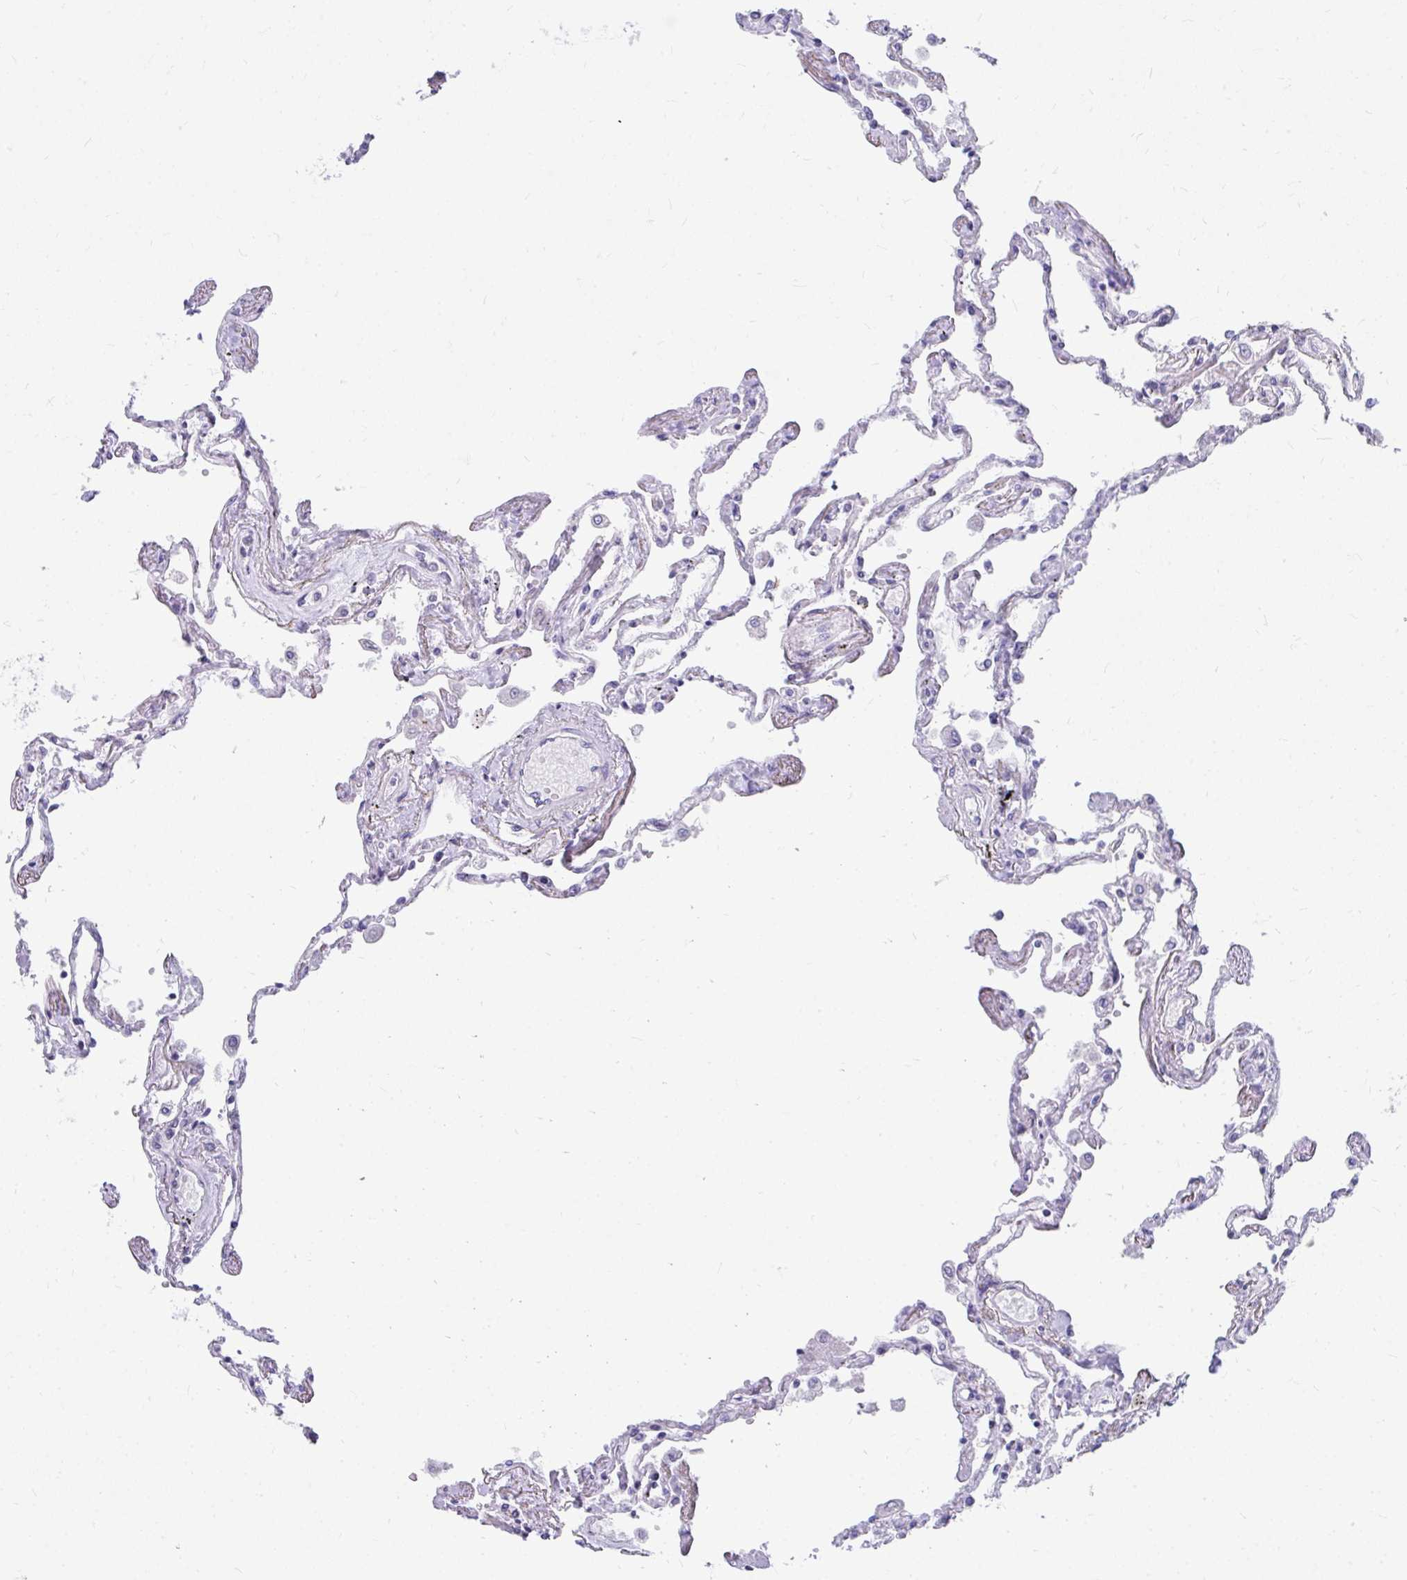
{"staining": {"intensity": "negative", "quantity": "none", "location": "none"}, "tissue": "lung", "cell_type": "Alveolar cells", "image_type": "normal", "snomed": [{"axis": "morphology", "description": "Normal tissue, NOS"}, {"axis": "morphology", "description": "Adenocarcinoma, NOS"}, {"axis": "topography", "description": "Cartilage tissue"}, {"axis": "topography", "description": "Lung"}], "caption": "Immunohistochemical staining of benign lung displays no significant expression in alveolar cells.", "gene": "MROH8", "patient": {"sex": "female", "age": 67}}